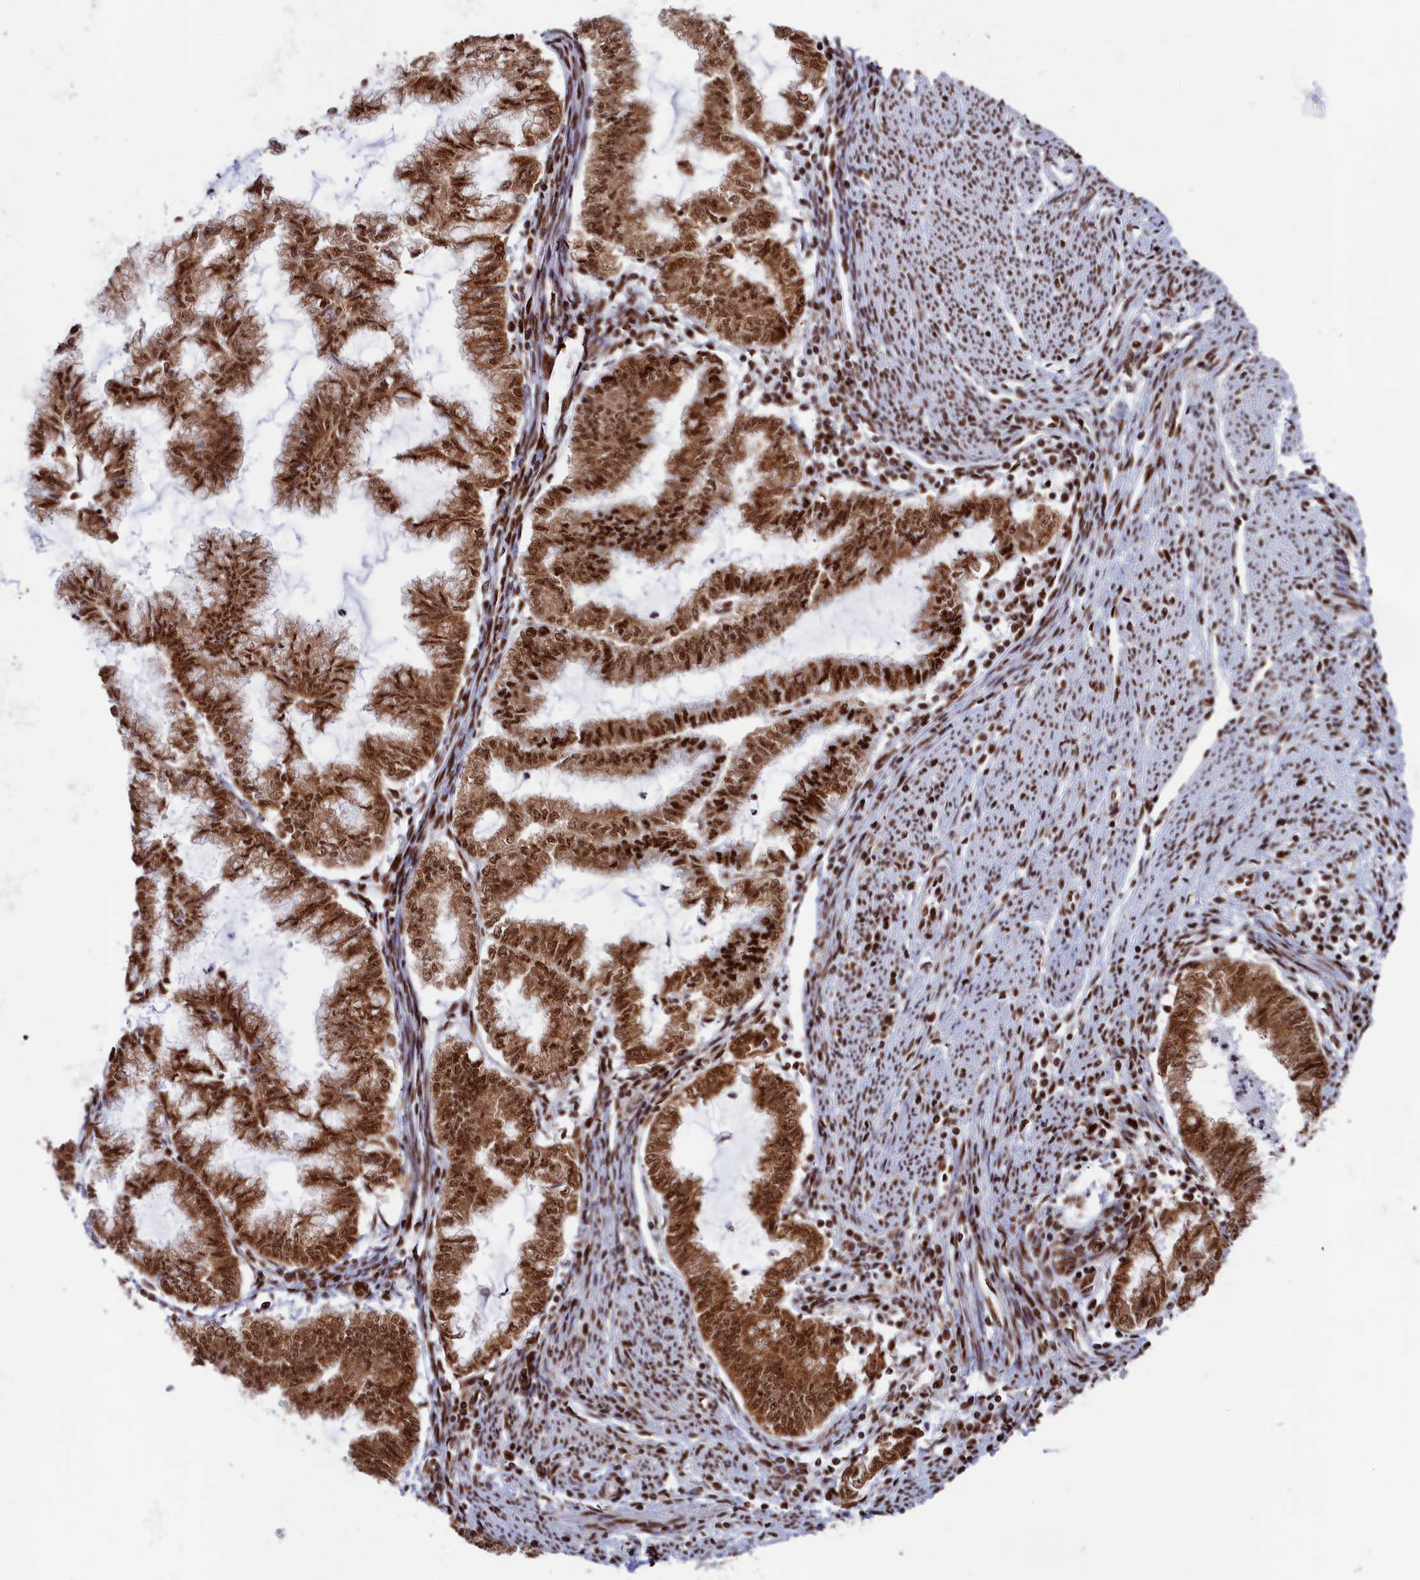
{"staining": {"intensity": "strong", "quantity": ">75%", "location": "nuclear"}, "tissue": "endometrial cancer", "cell_type": "Tumor cells", "image_type": "cancer", "snomed": [{"axis": "morphology", "description": "Adenocarcinoma, NOS"}, {"axis": "topography", "description": "Endometrium"}], "caption": "The image exhibits staining of endometrial cancer (adenocarcinoma), revealing strong nuclear protein staining (brown color) within tumor cells.", "gene": "SNRNP70", "patient": {"sex": "female", "age": 79}}